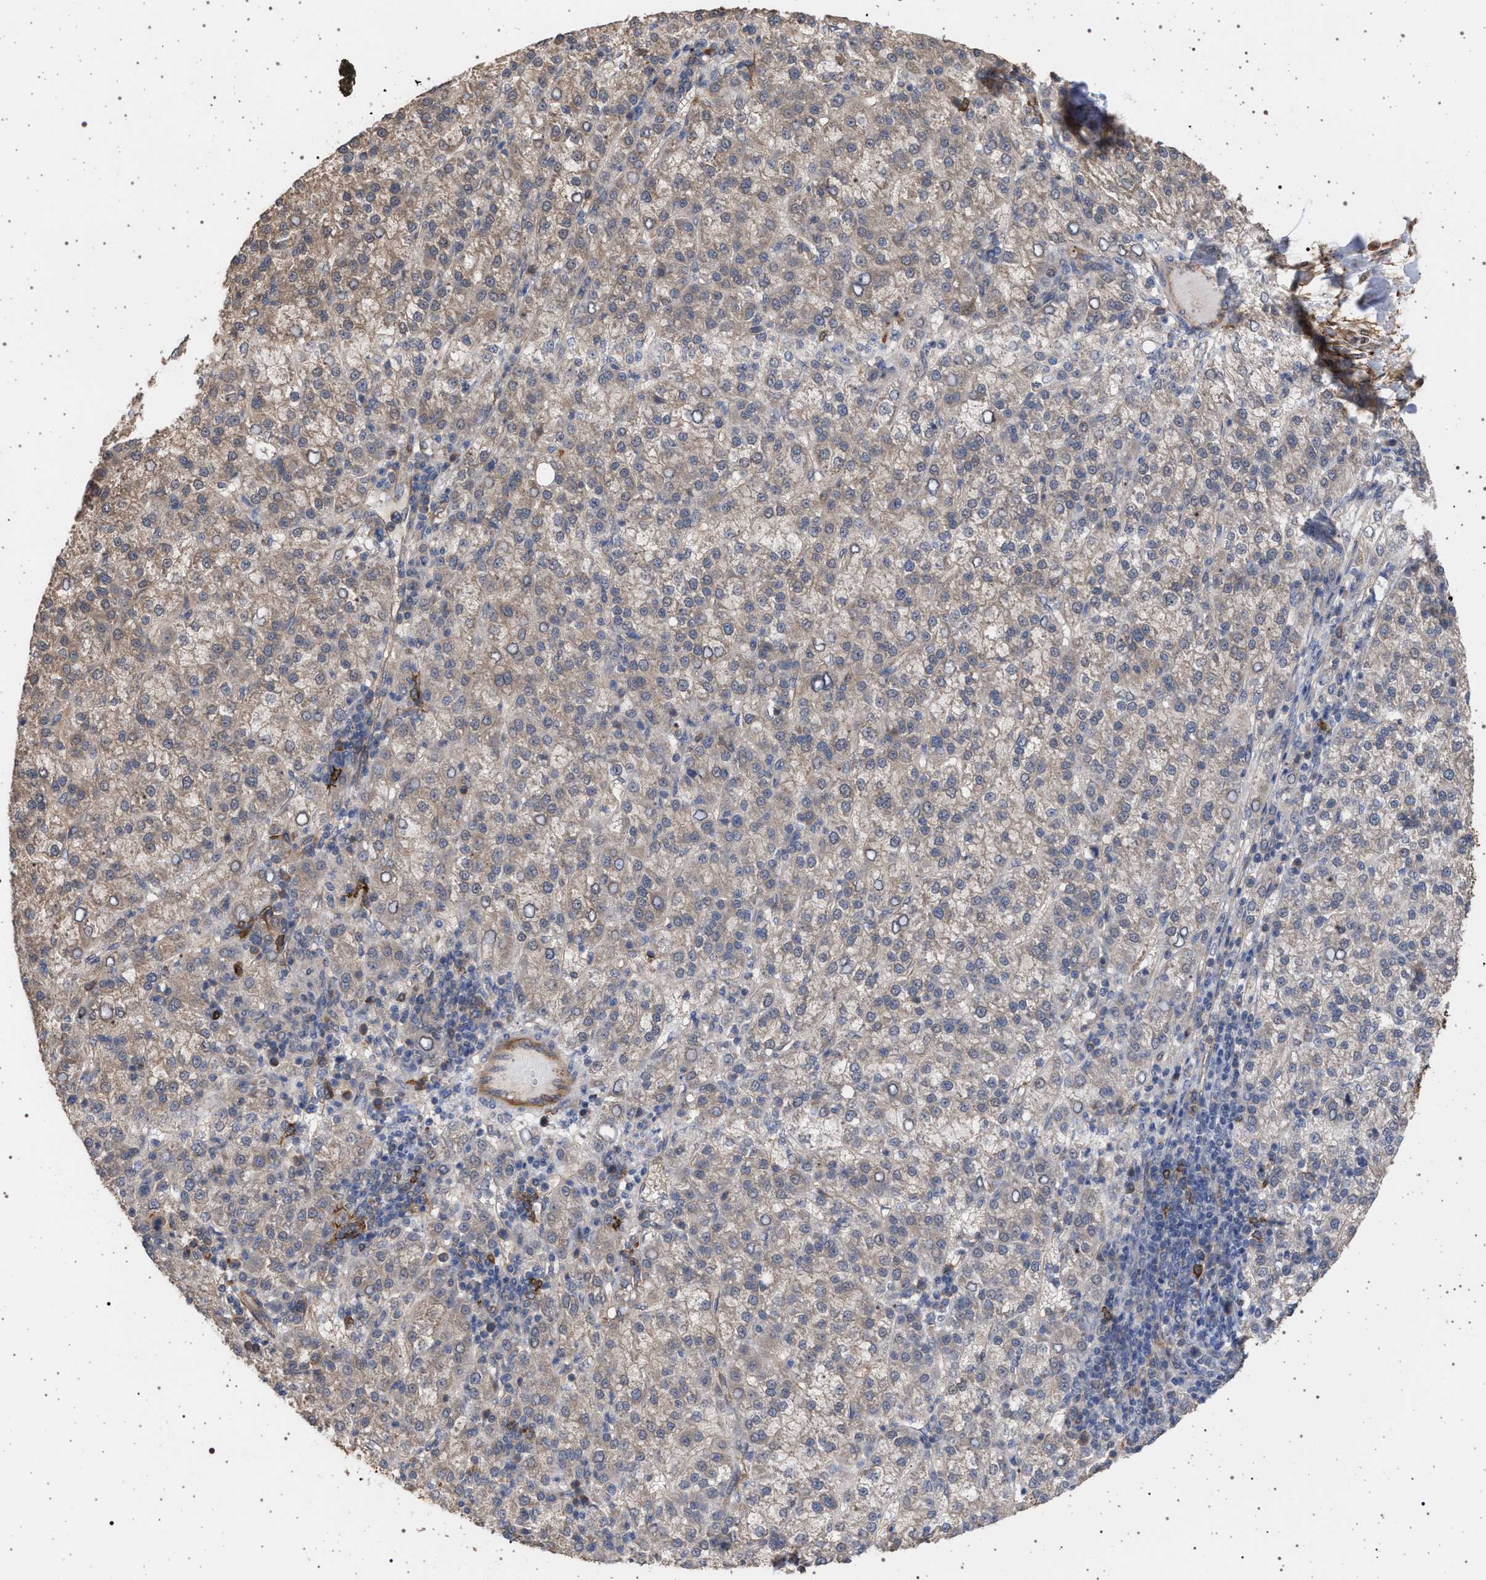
{"staining": {"intensity": "strong", "quantity": "<25%", "location": "cytoplasmic/membranous"}, "tissue": "liver cancer", "cell_type": "Tumor cells", "image_type": "cancer", "snomed": [{"axis": "morphology", "description": "Carcinoma, Hepatocellular, NOS"}, {"axis": "topography", "description": "Liver"}], "caption": "IHC (DAB (3,3'-diaminobenzidine)) staining of hepatocellular carcinoma (liver) displays strong cytoplasmic/membranous protein staining in about <25% of tumor cells.", "gene": "IFT20", "patient": {"sex": "female", "age": 58}}